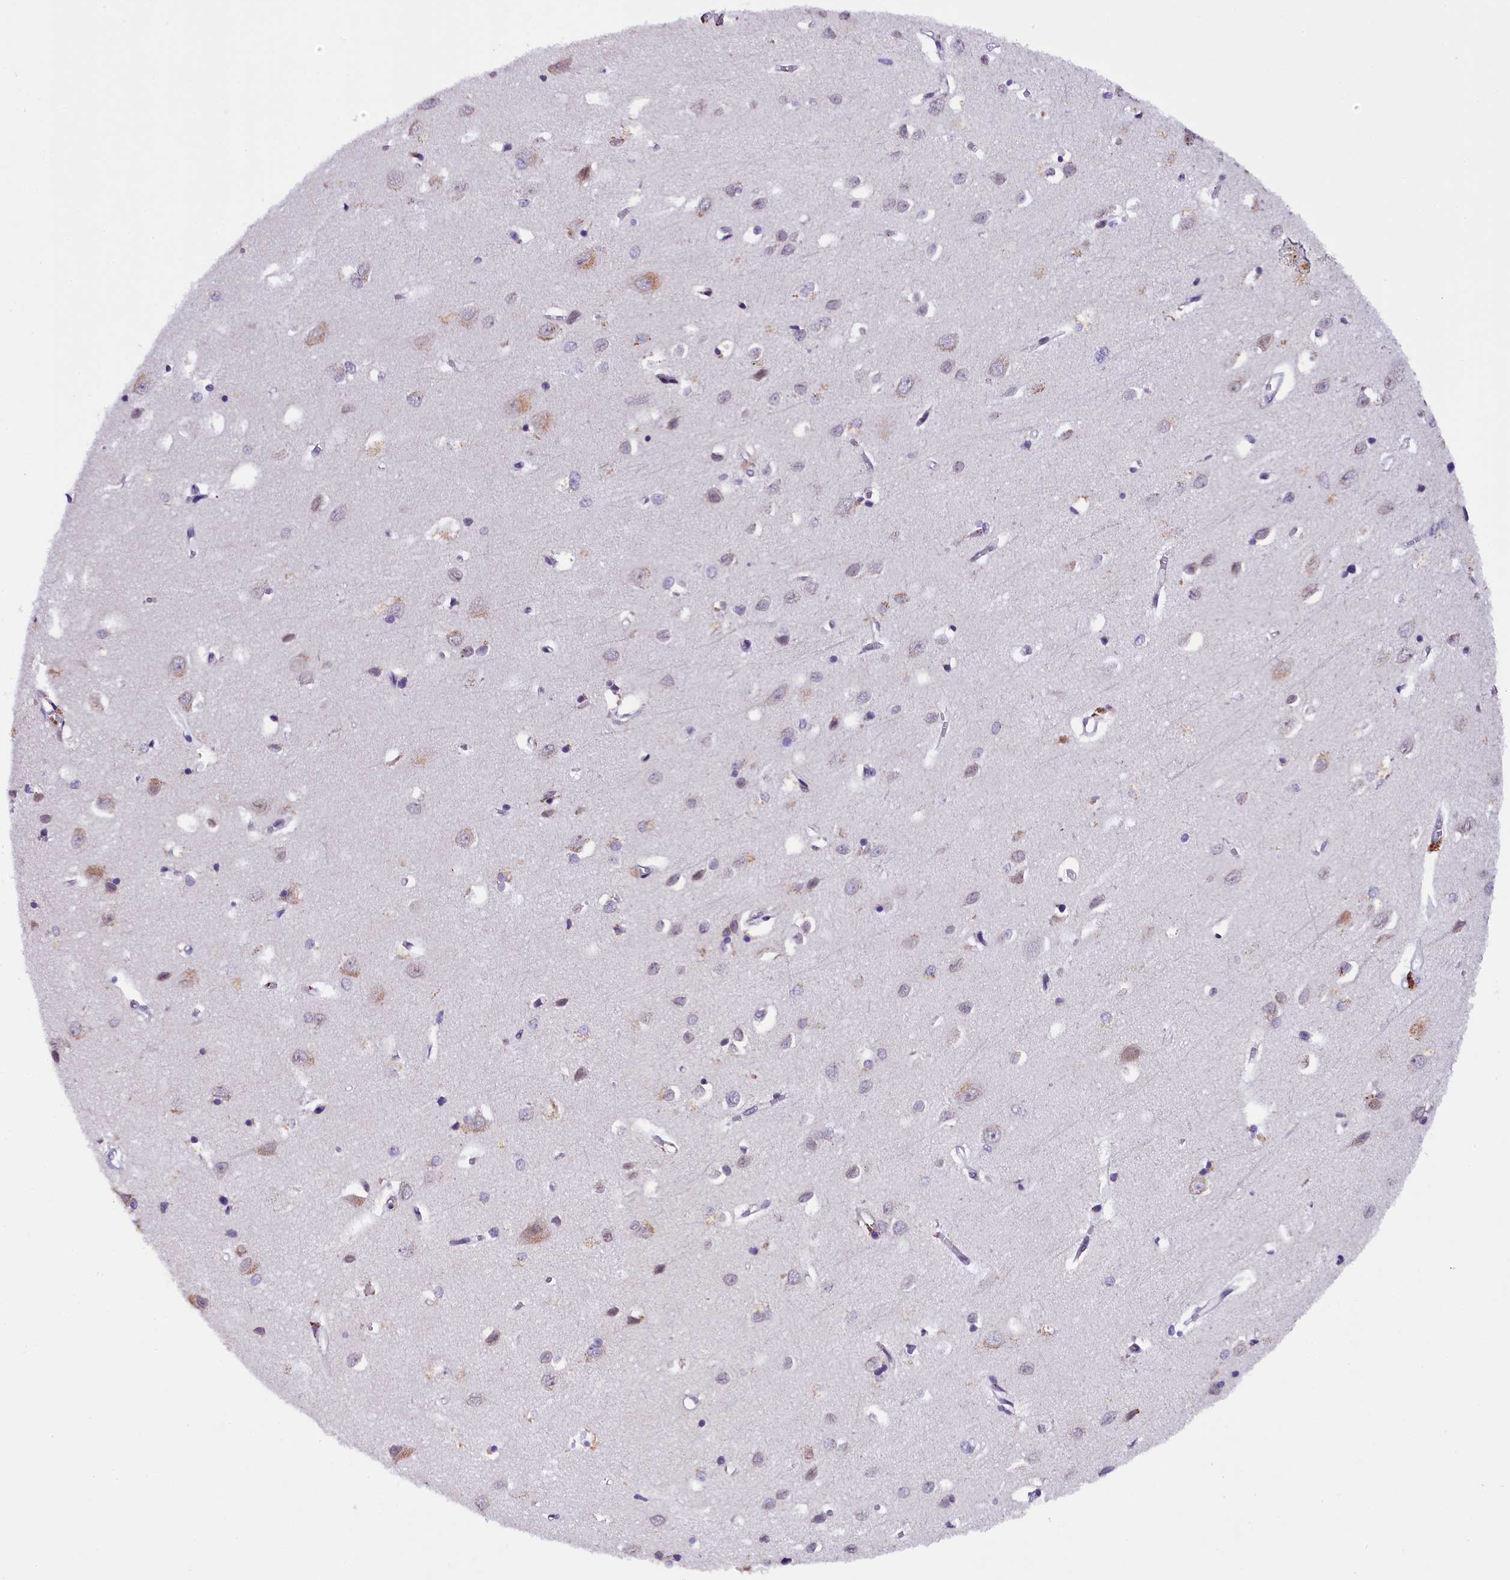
{"staining": {"intensity": "negative", "quantity": "none", "location": "none"}, "tissue": "cerebral cortex", "cell_type": "Endothelial cells", "image_type": "normal", "snomed": [{"axis": "morphology", "description": "Normal tissue, NOS"}, {"axis": "topography", "description": "Cerebral cortex"}], "caption": "IHC of benign human cerebral cortex exhibits no positivity in endothelial cells. Nuclei are stained in blue.", "gene": "IQCN", "patient": {"sex": "female", "age": 64}}